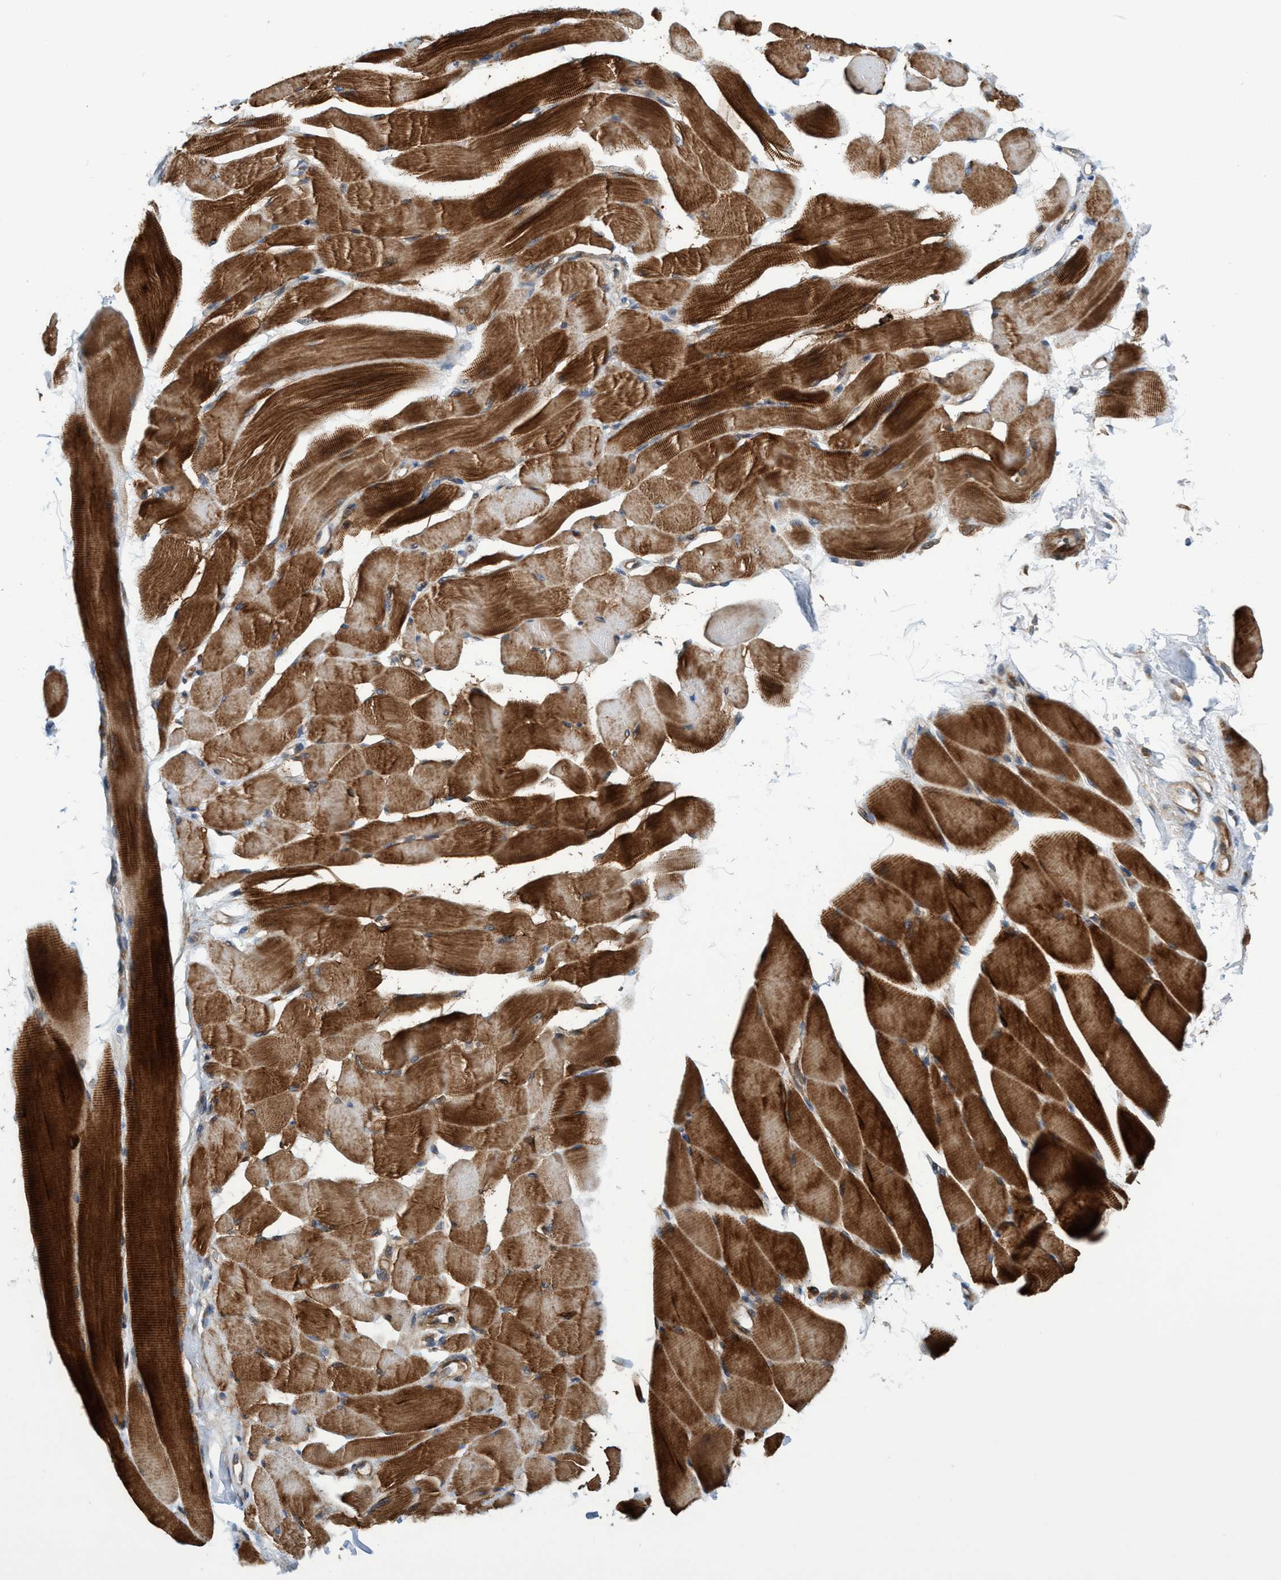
{"staining": {"intensity": "strong", "quantity": ">75%", "location": "cytoplasmic/membranous"}, "tissue": "skeletal muscle", "cell_type": "Myocytes", "image_type": "normal", "snomed": [{"axis": "morphology", "description": "Normal tissue, NOS"}, {"axis": "topography", "description": "Skeletal muscle"}, {"axis": "topography", "description": "Peripheral nerve tissue"}], "caption": "Normal skeletal muscle was stained to show a protein in brown. There is high levels of strong cytoplasmic/membranous positivity in approximately >75% of myocytes.", "gene": "SLC16A3", "patient": {"sex": "female", "age": 84}}